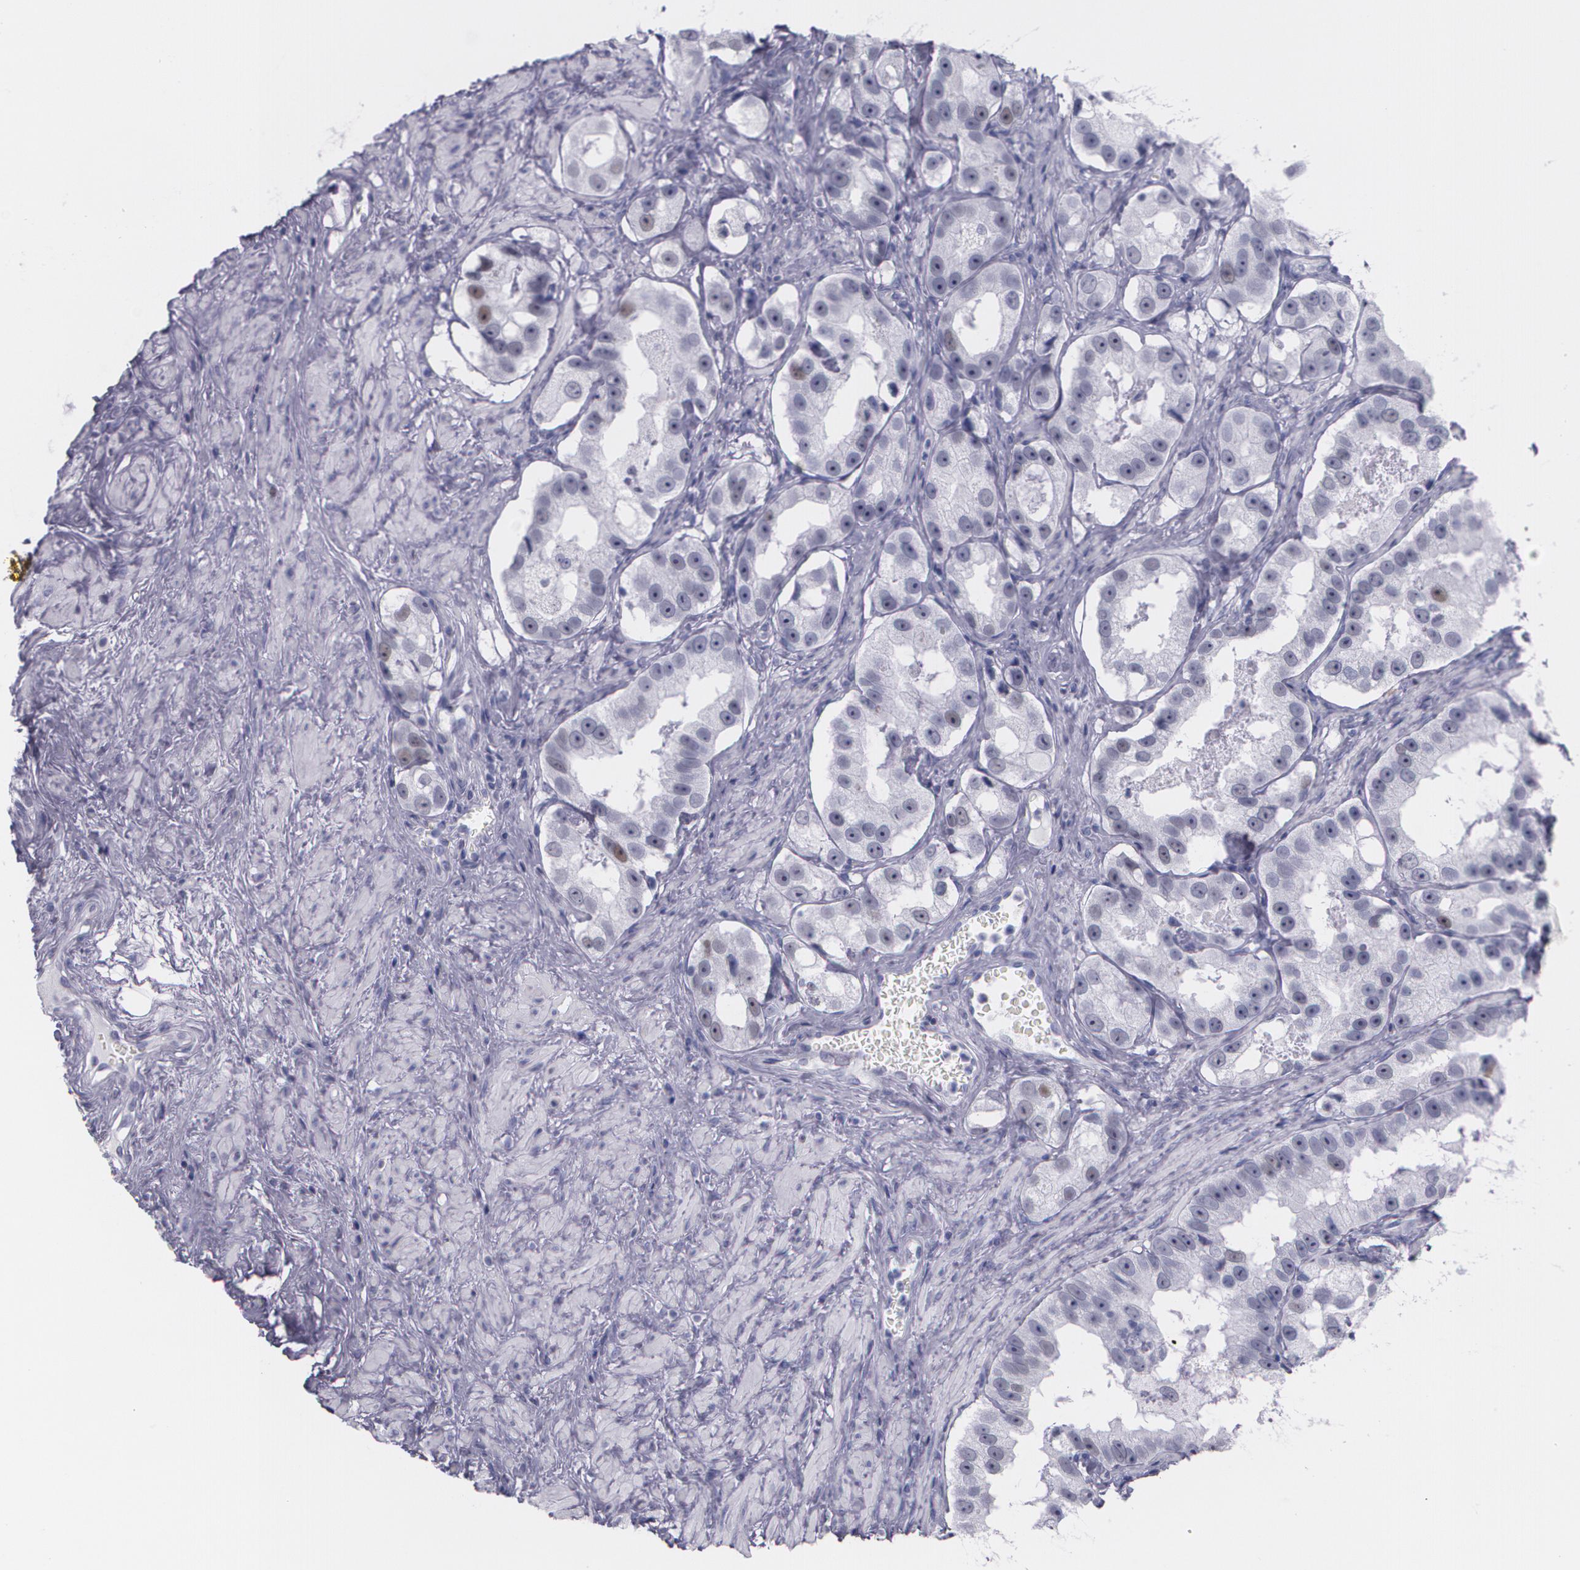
{"staining": {"intensity": "negative", "quantity": "none", "location": "none"}, "tissue": "prostate cancer", "cell_type": "Tumor cells", "image_type": "cancer", "snomed": [{"axis": "morphology", "description": "Adenocarcinoma, High grade"}, {"axis": "topography", "description": "Prostate"}], "caption": "Prostate cancer stained for a protein using IHC demonstrates no staining tumor cells.", "gene": "TP53", "patient": {"sex": "male", "age": 63}}